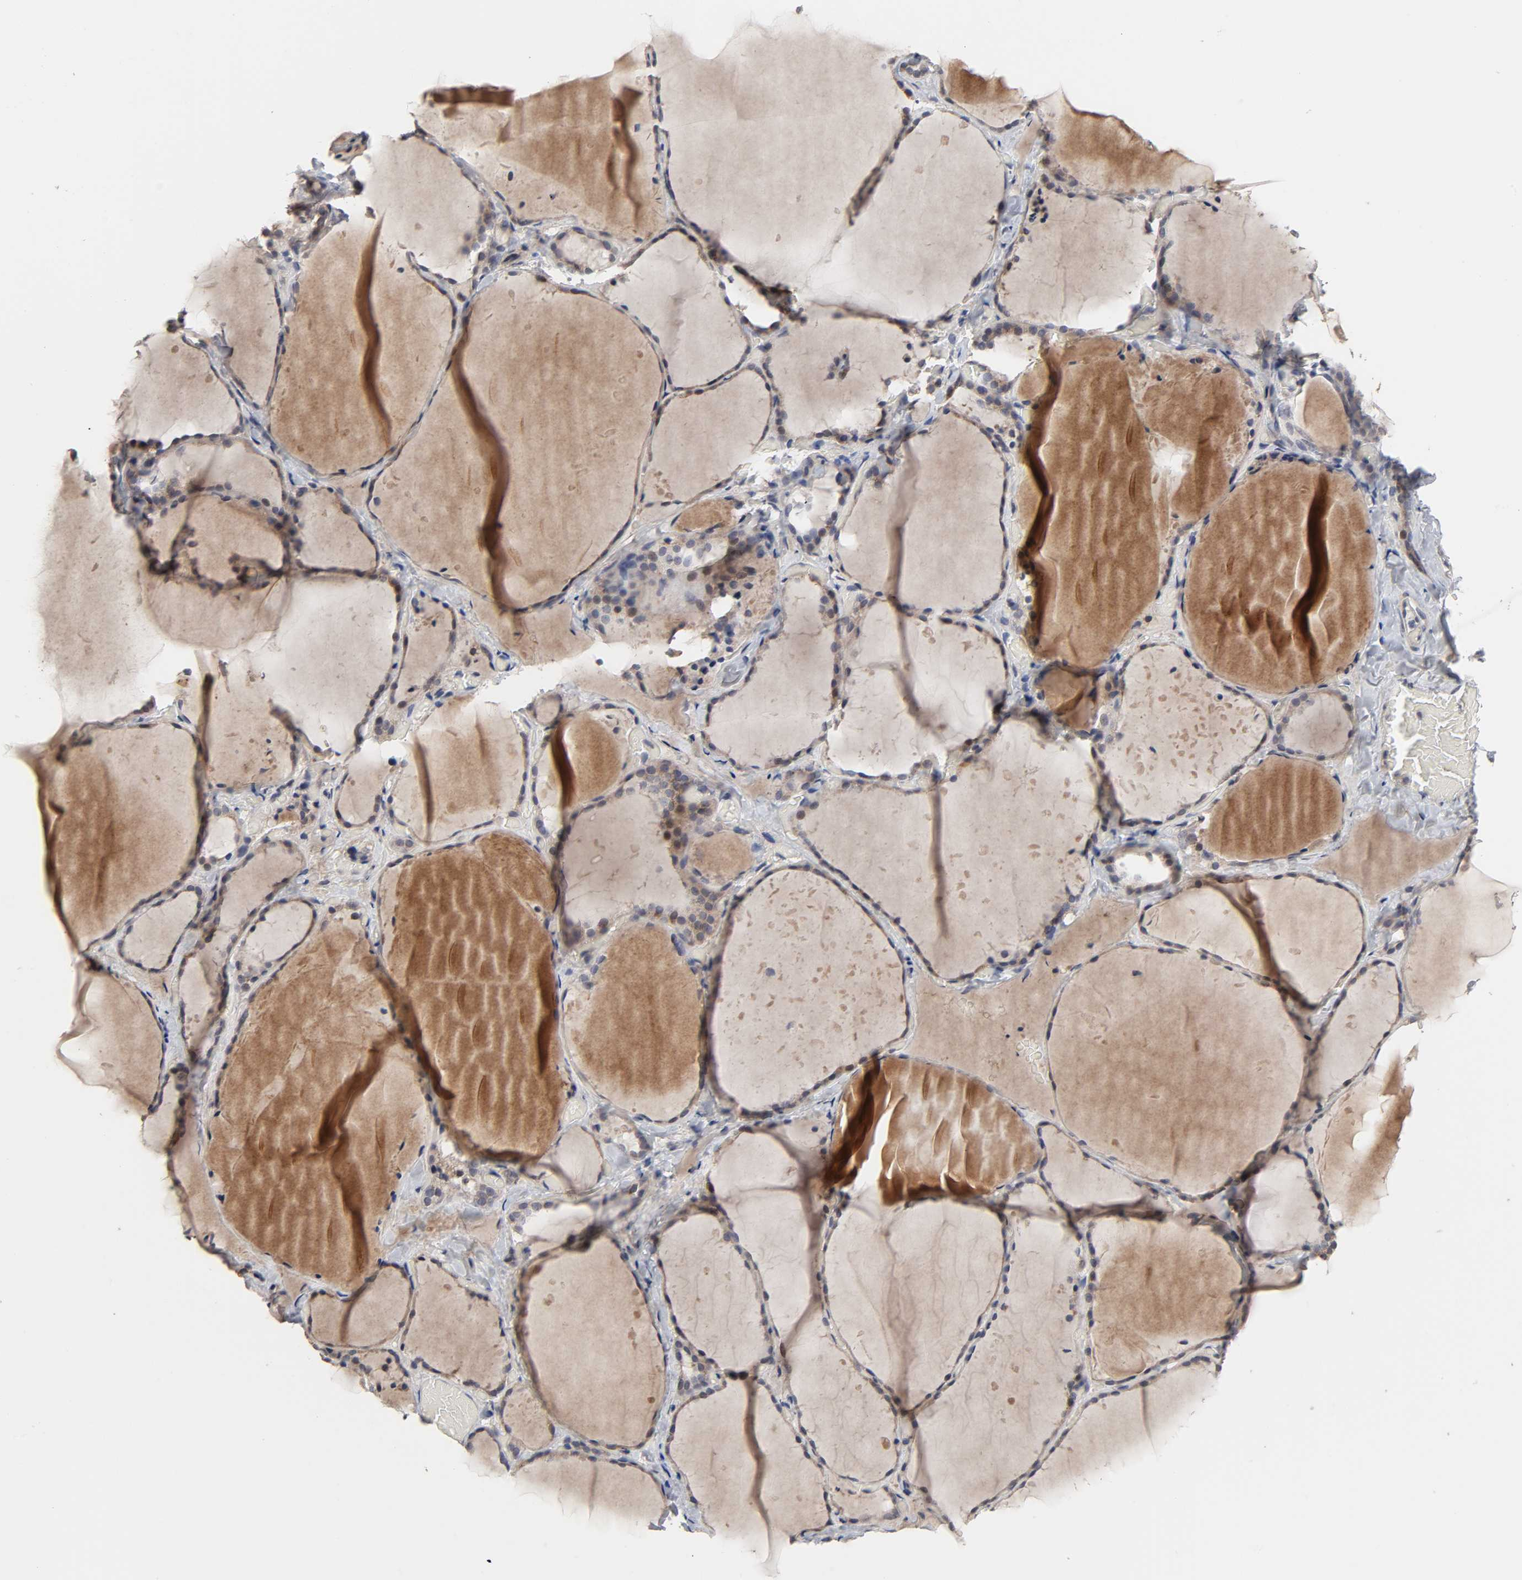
{"staining": {"intensity": "moderate", "quantity": ">75%", "location": "cytoplasmic/membranous,nuclear"}, "tissue": "thyroid gland", "cell_type": "Glandular cells", "image_type": "normal", "snomed": [{"axis": "morphology", "description": "Normal tissue, NOS"}, {"axis": "topography", "description": "Thyroid gland"}], "caption": "Brown immunohistochemical staining in normal thyroid gland shows moderate cytoplasmic/membranous,nuclear positivity in approximately >75% of glandular cells. (IHC, brightfield microscopy, high magnification).", "gene": "HNF4A", "patient": {"sex": "female", "age": 22}}